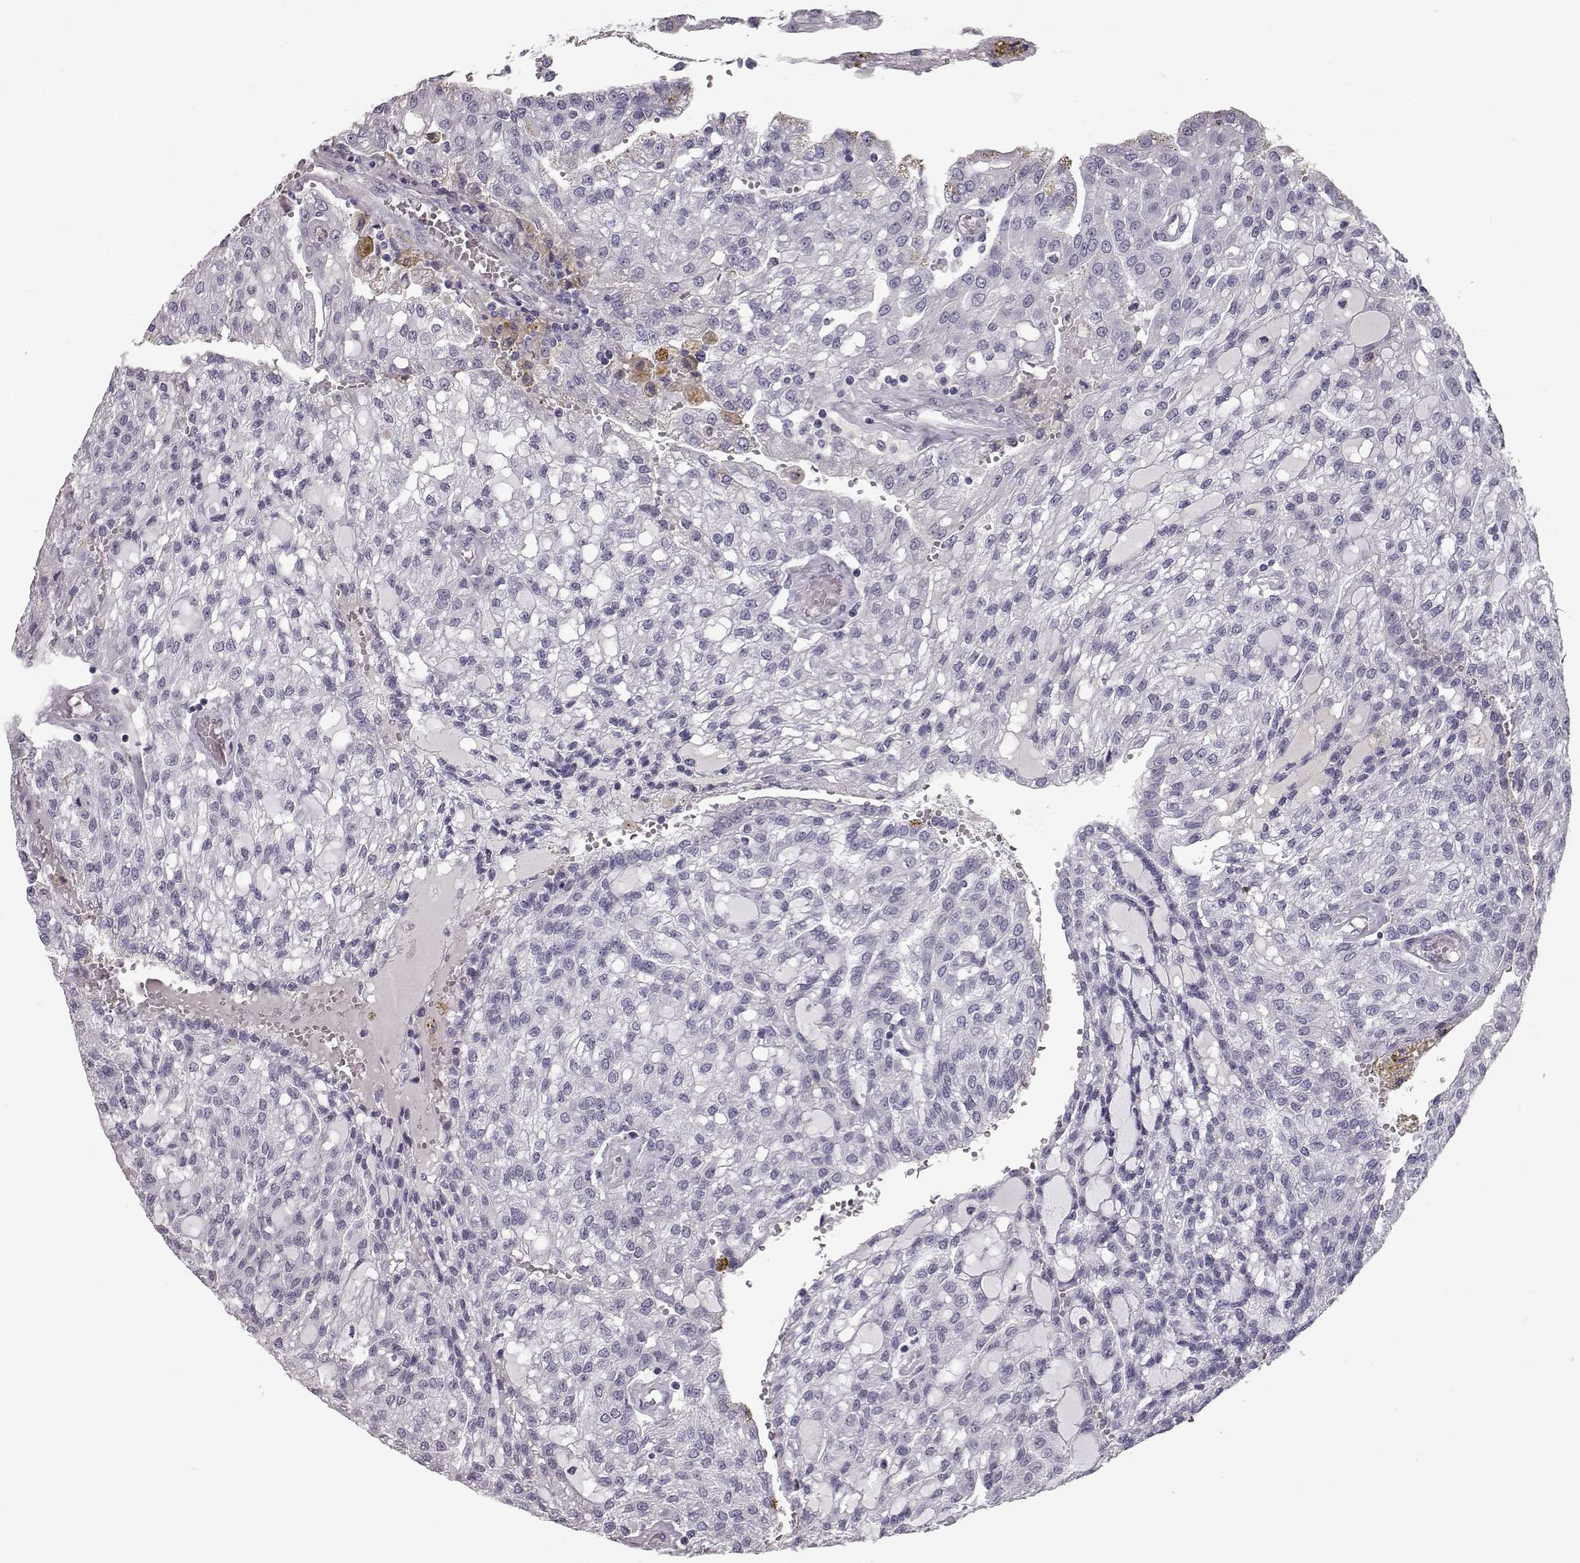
{"staining": {"intensity": "negative", "quantity": "none", "location": "none"}, "tissue": "renal cancer", "cell_type": "Tumor cells", "image_type": "cancer", "snomed": [{"axis": "morphology", "description": "Adenocarcinoma, NOS"}, {"axis": "topography", "description": "Kidney"}], "caption": "Immunohistochemistry photomicrograph of renal cancer (adenocarcinoma) stained for a protein (brown), which shows no expression in tumor cells.", "gene": "CCL19", "patient": {"sex": "male", "age": 63}}